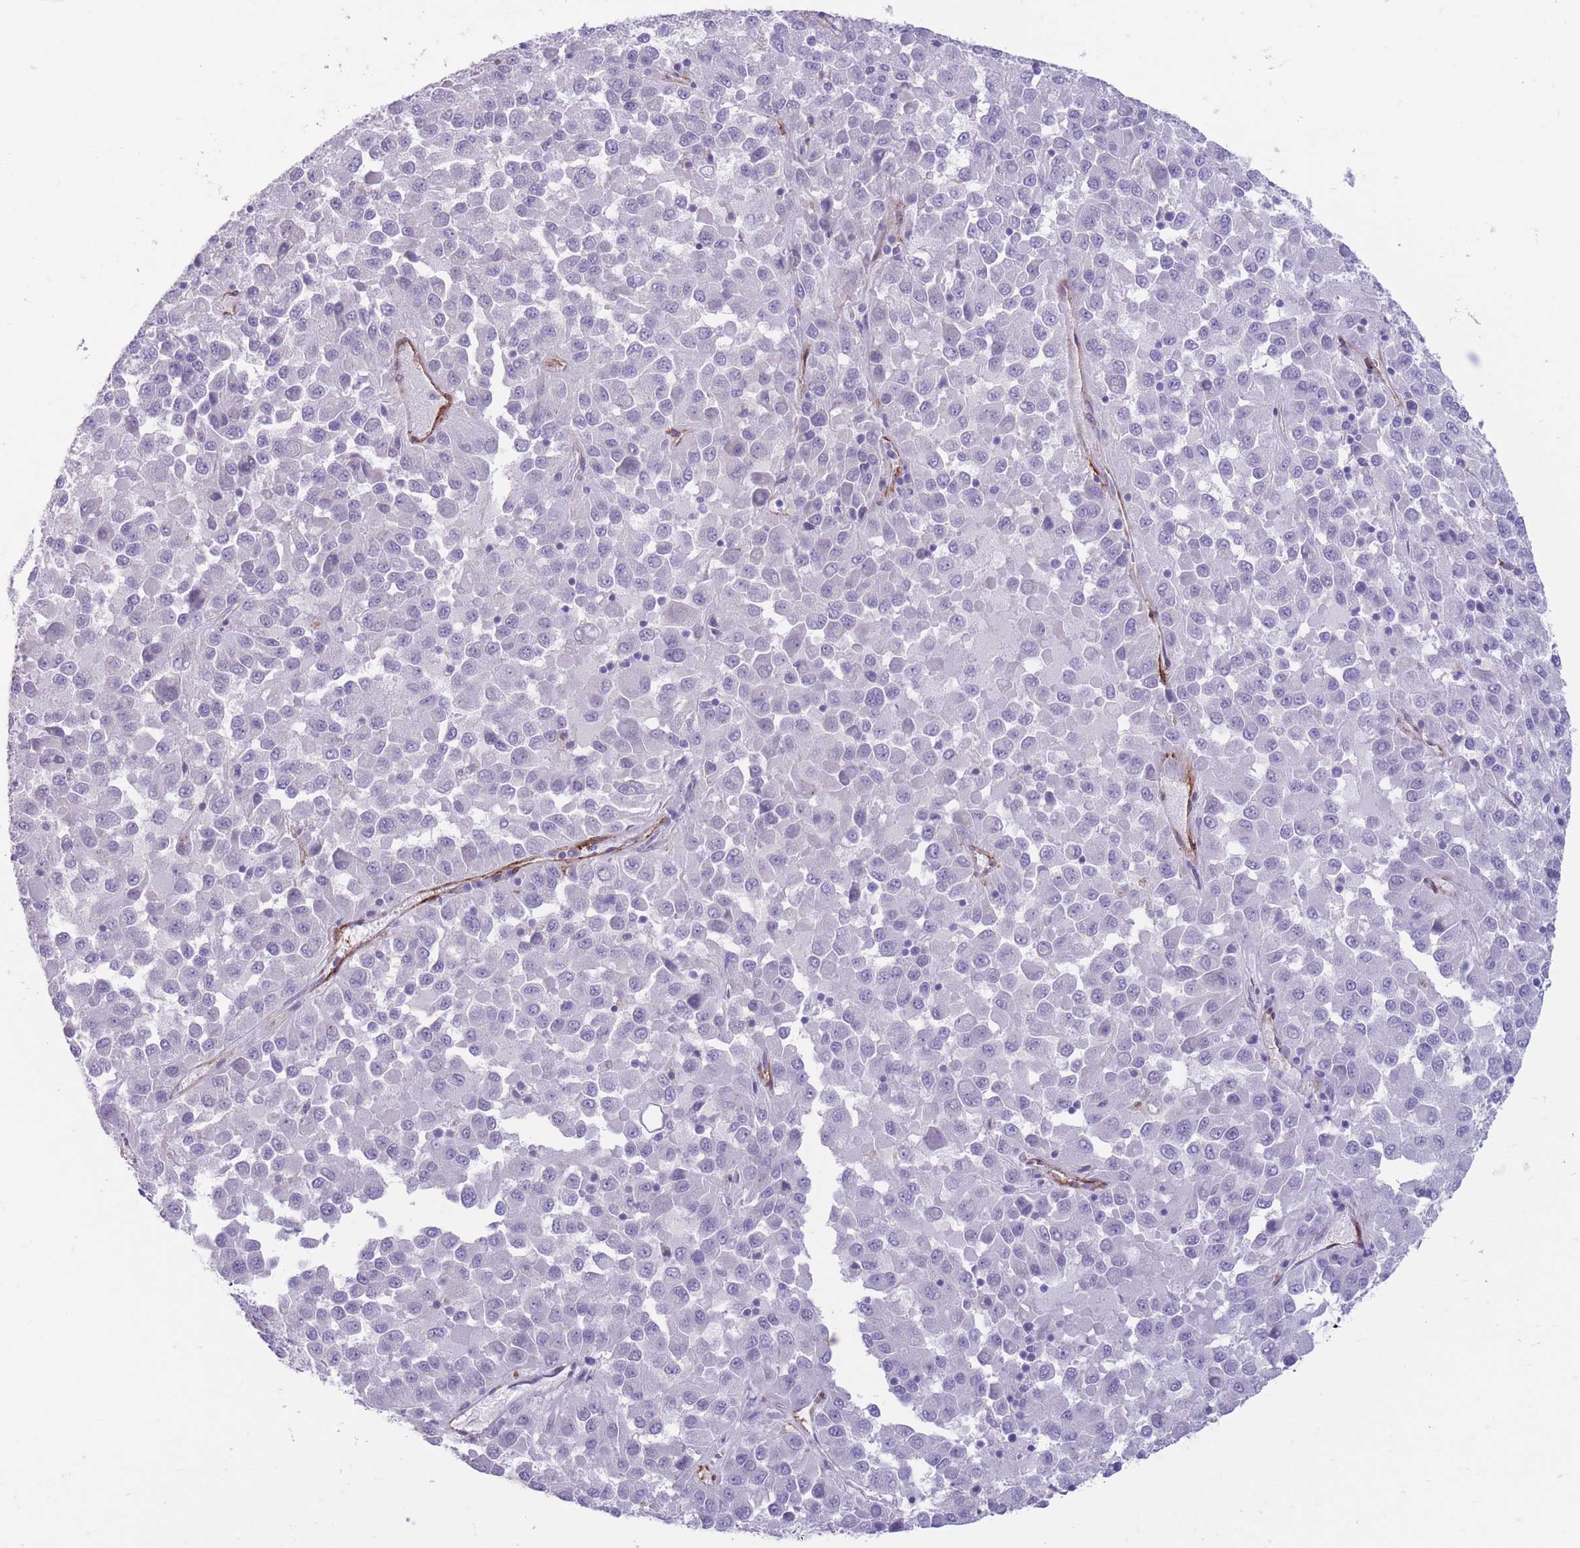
{"staining": {"intensity": "negative", "quantity": "none", "location": "none"}, "tissue": "melanoma", "cell_type": "Tumor cells", "image_type": "cancer", "snomed": [{"axis": "morphology", "description": "Malignant melanoma, Metastatic site"}, {"axis": "topography", "description": "Lung"}], "caption": "Tumor cells show no significant protein staining in melanoma. The staining is performed using DAB (3,3'-diaminobenzidine) brown chromogen with nuclei counter-stained in using hematoxylin.", "gene": "DPYD", "patient": {"sex": "male", "age": 64}}